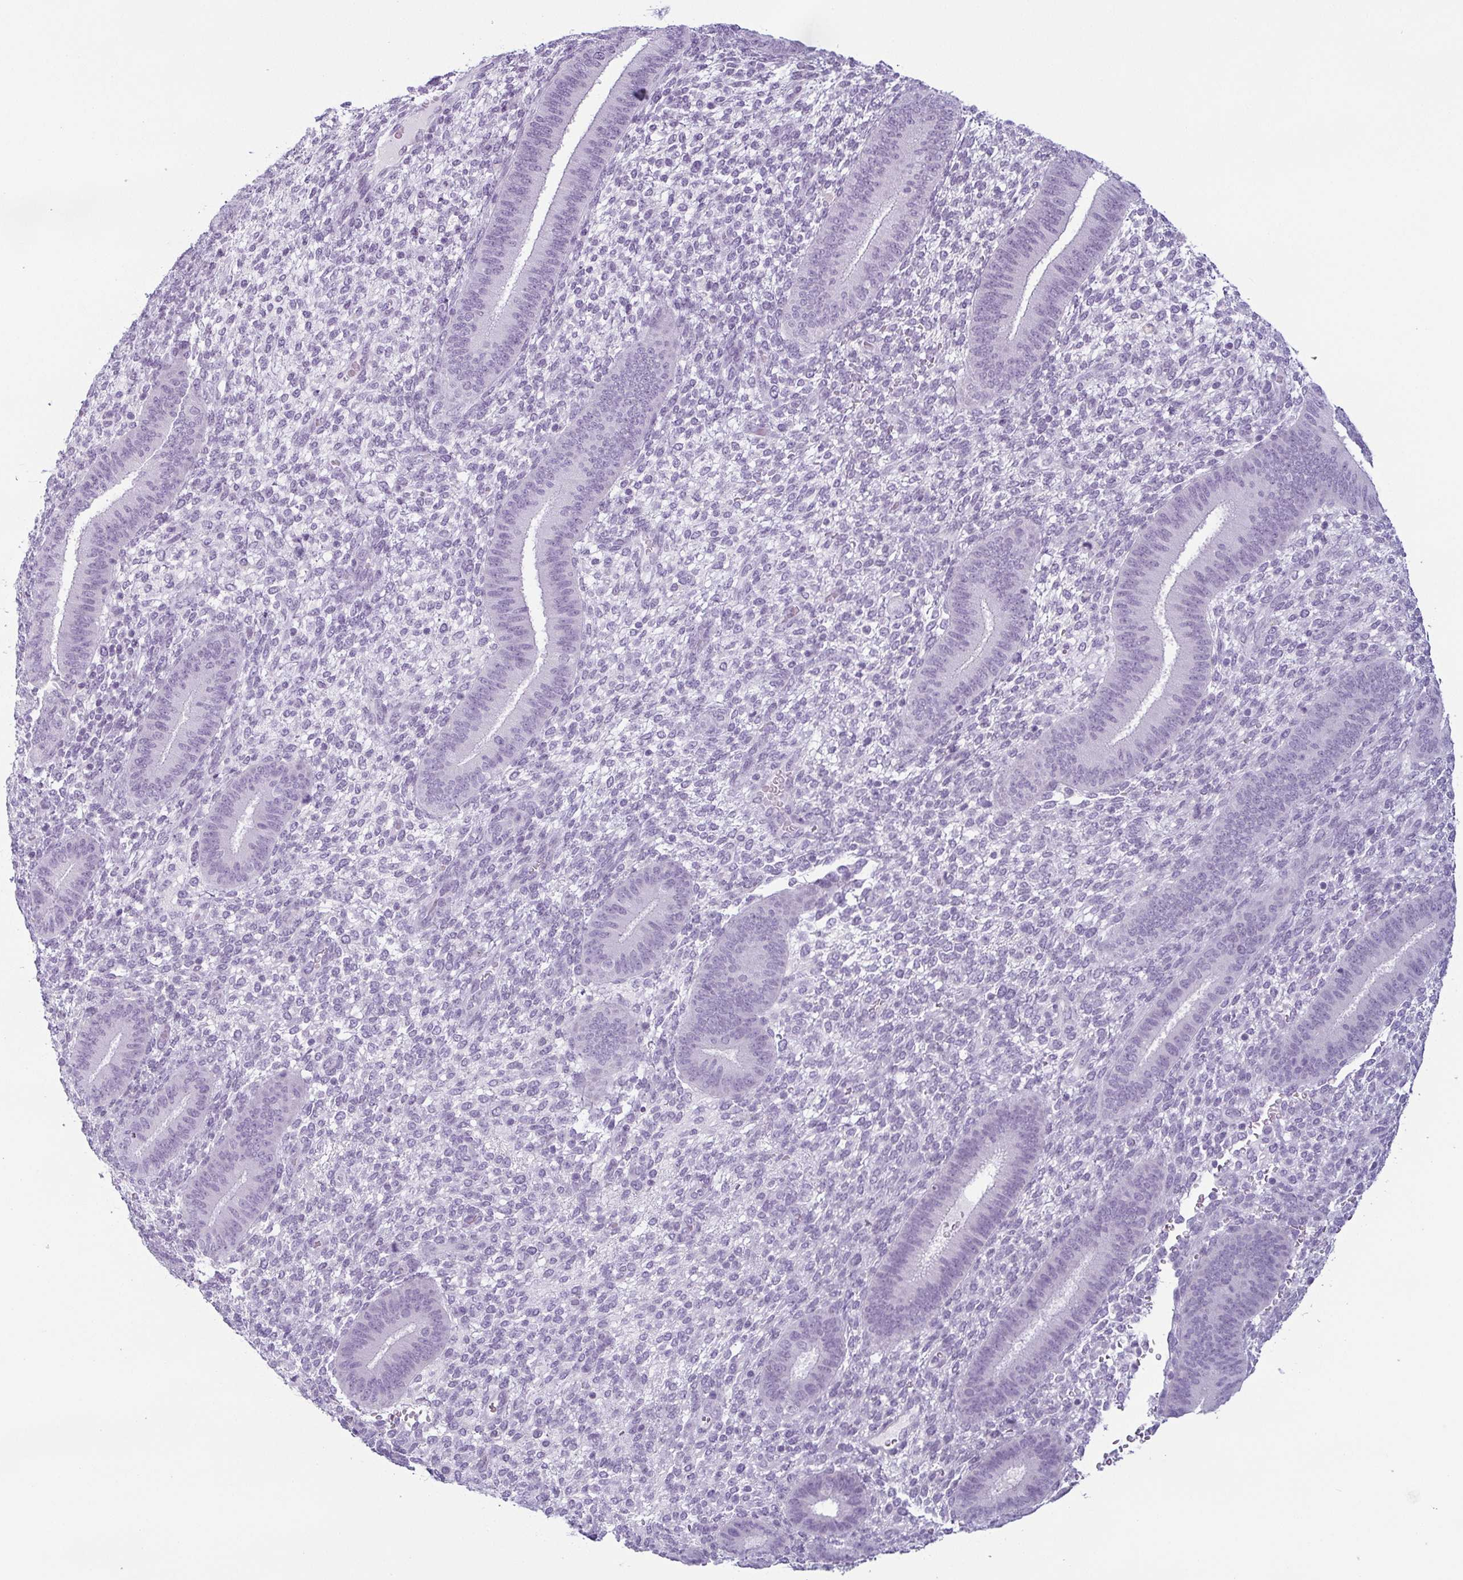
{"staining": {"intensity": "negative", "quantity": "none", "location": "none"}, "tissue": "endometrium", "cell_type": "Cells in endometrial stroma", "image_type": "normal", "snomed": [{"axis": "morphology", "description": "Normal tissue, NOS"}, {"axis": "topography", "description": "Endometrium"}], "caption": "Immunohistochemistry (IHC) histopathology image of benign endometrium: endometrium stained with DAB shows no significant protein positivity in cells in endometrial stroma. Nuclei are stained in blue.", "gene": "KRT78", "patient": {"sex": "female", "age": 39}}